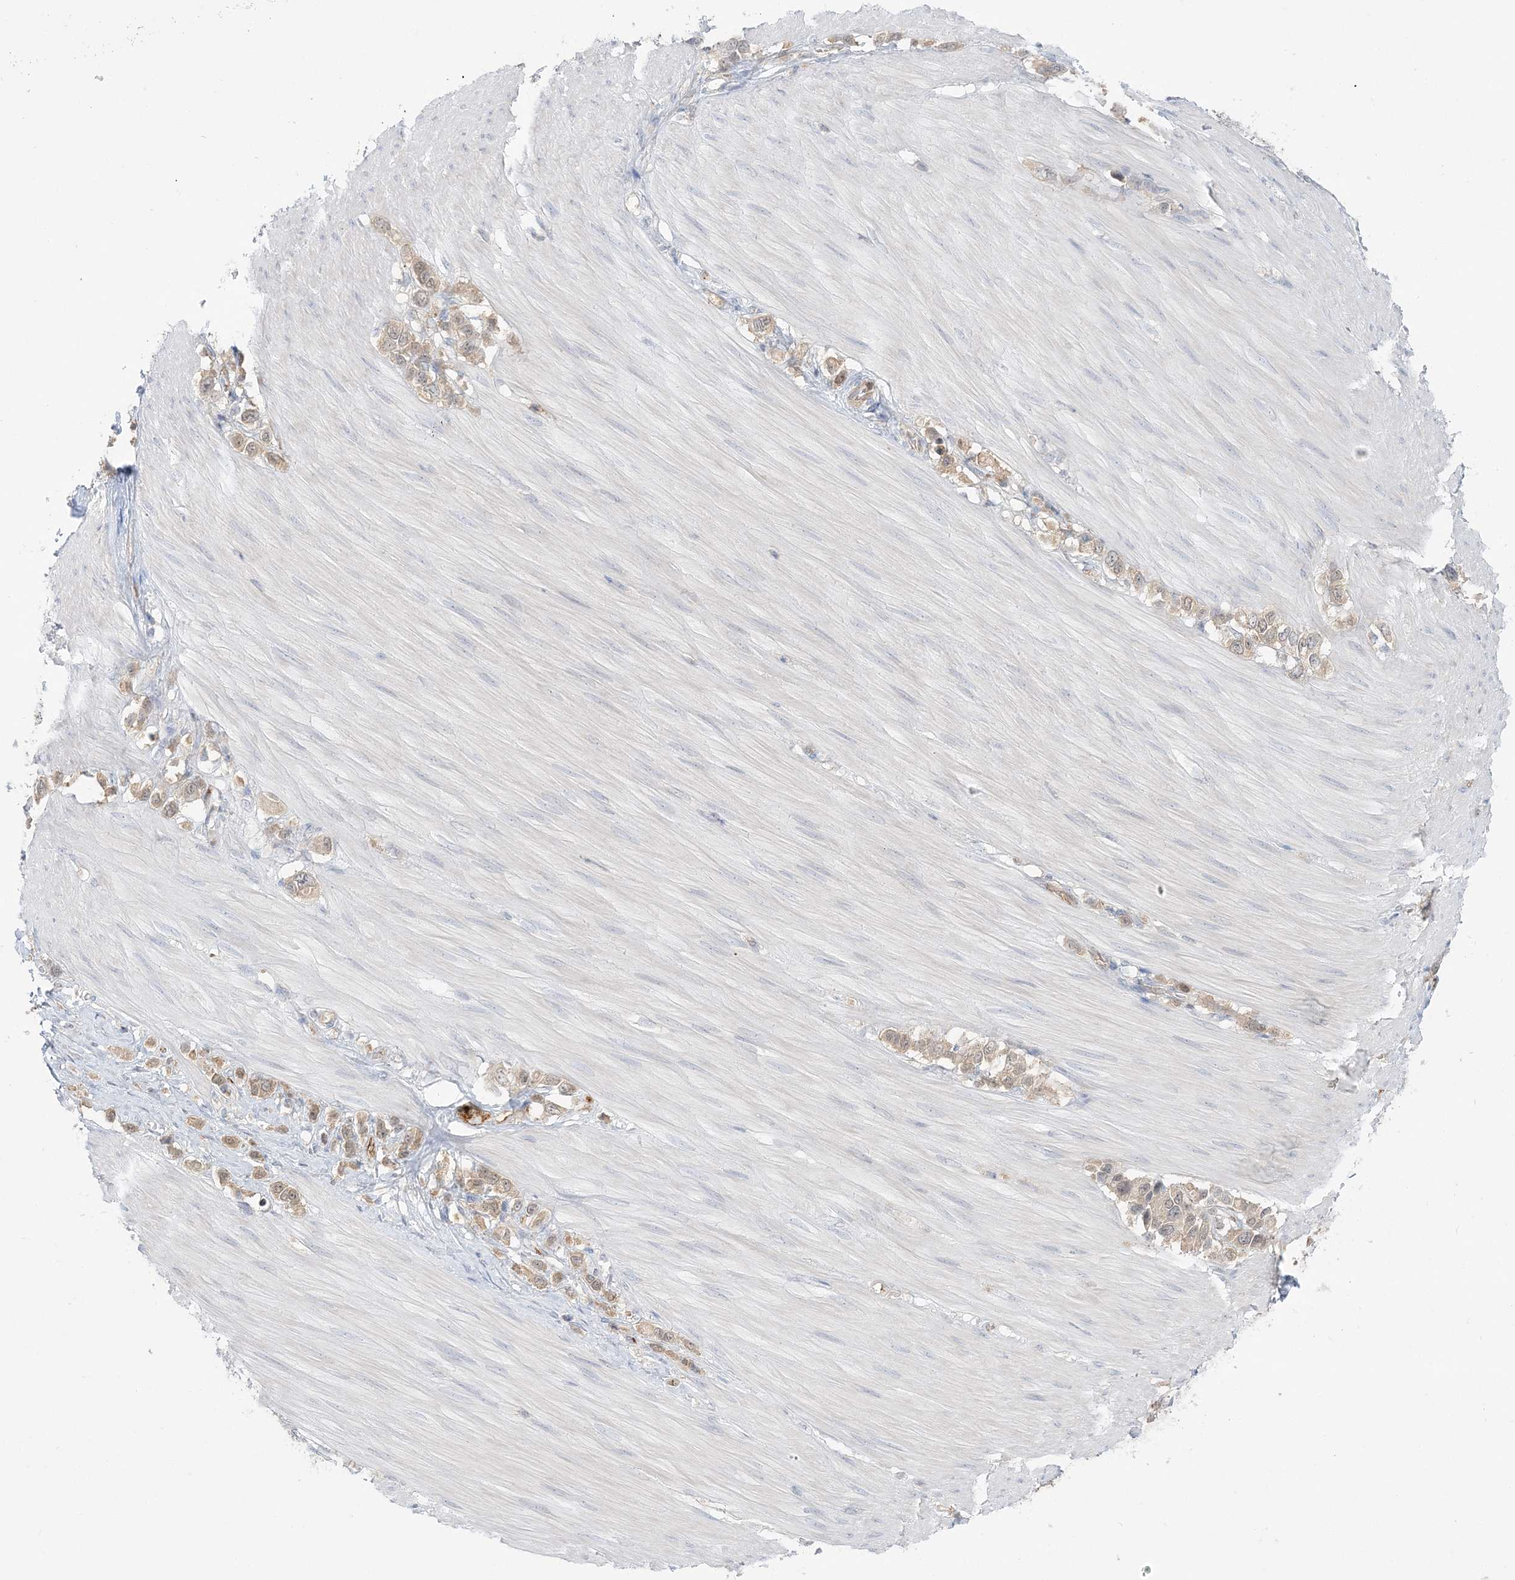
{"staining": {"intensity": "weak", "quantity": ">75%", "location": "cytoplasmic/membranous"}, "tissue": "stomach cancer", "cell_type": "Tumor cells", "image_type": "cancer", "snomed": [{"axis": "morphology", "description": "Adenocarcinoma, NOS"}, {"axis": "topography", "description": "Stomach"}], "caption": "A low amount of weak cytoplasmic/membranous expression is appreciated in about >75% of tumor cells in stomach cancer tissue.", "gene": "INPP1", "patient": {"sex": "female", "age": 65}}